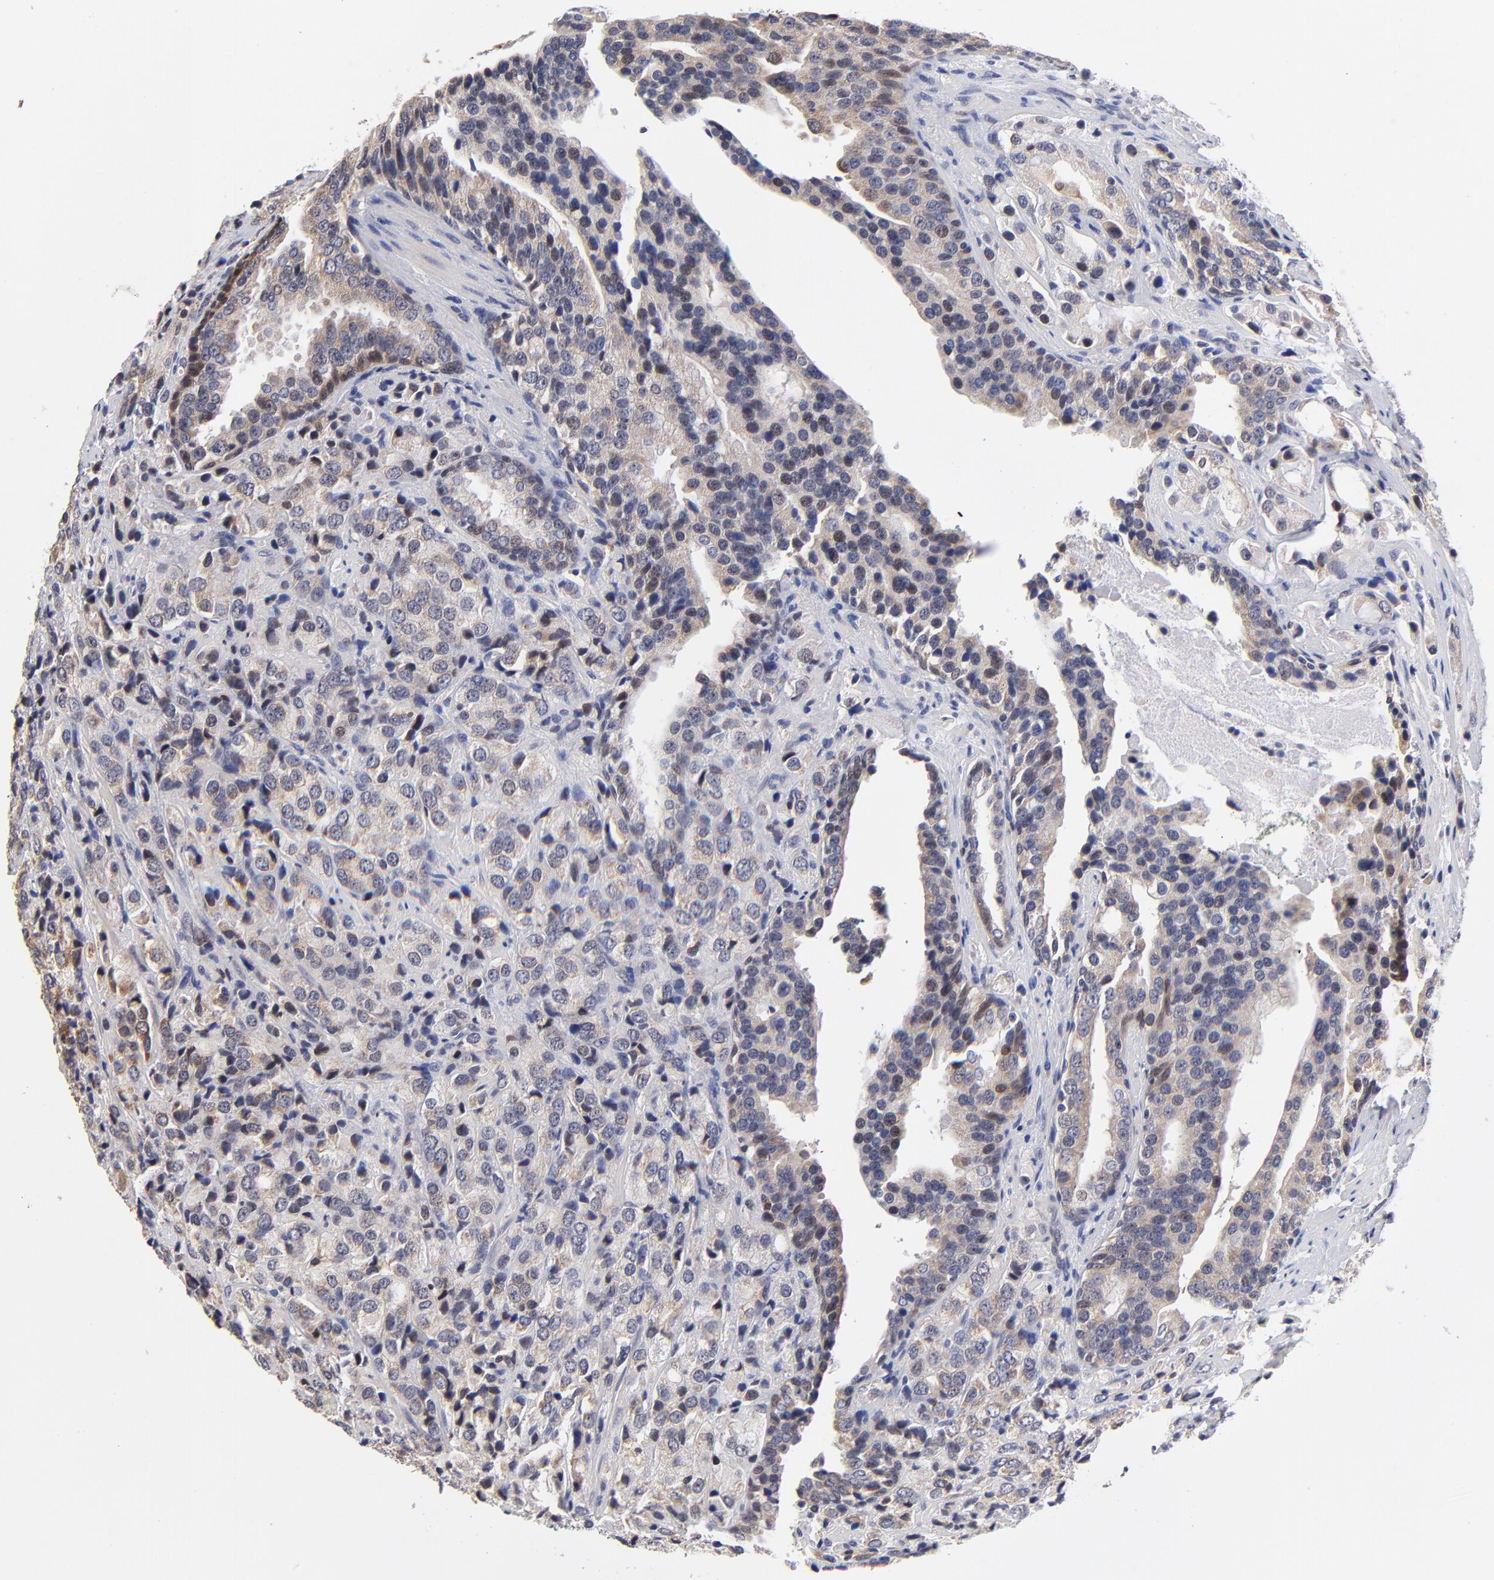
{"staining": {"intensity": "weak", "quantity": "25%-75%", "location": "cytoplasmic/membranous"}, "tissue": "prostate cancer", "cell_type": "Tumor cells", "image_type": "cancer", "snomed": [{"axis": "morphology", "description": "Adenocarcinoma, High grade"}, {"axis": "topography", "description": "Prostate"}], "caption": "Weak cytoplasmic/membranous positivity for a protein is present in about 25%-75% of tumor cells of high-grade adenocarcinoma (prostate) using immunohistochemistry (IHC).", "gene": "FBXL12", "patient": {"sex": "male", "age": 70}}